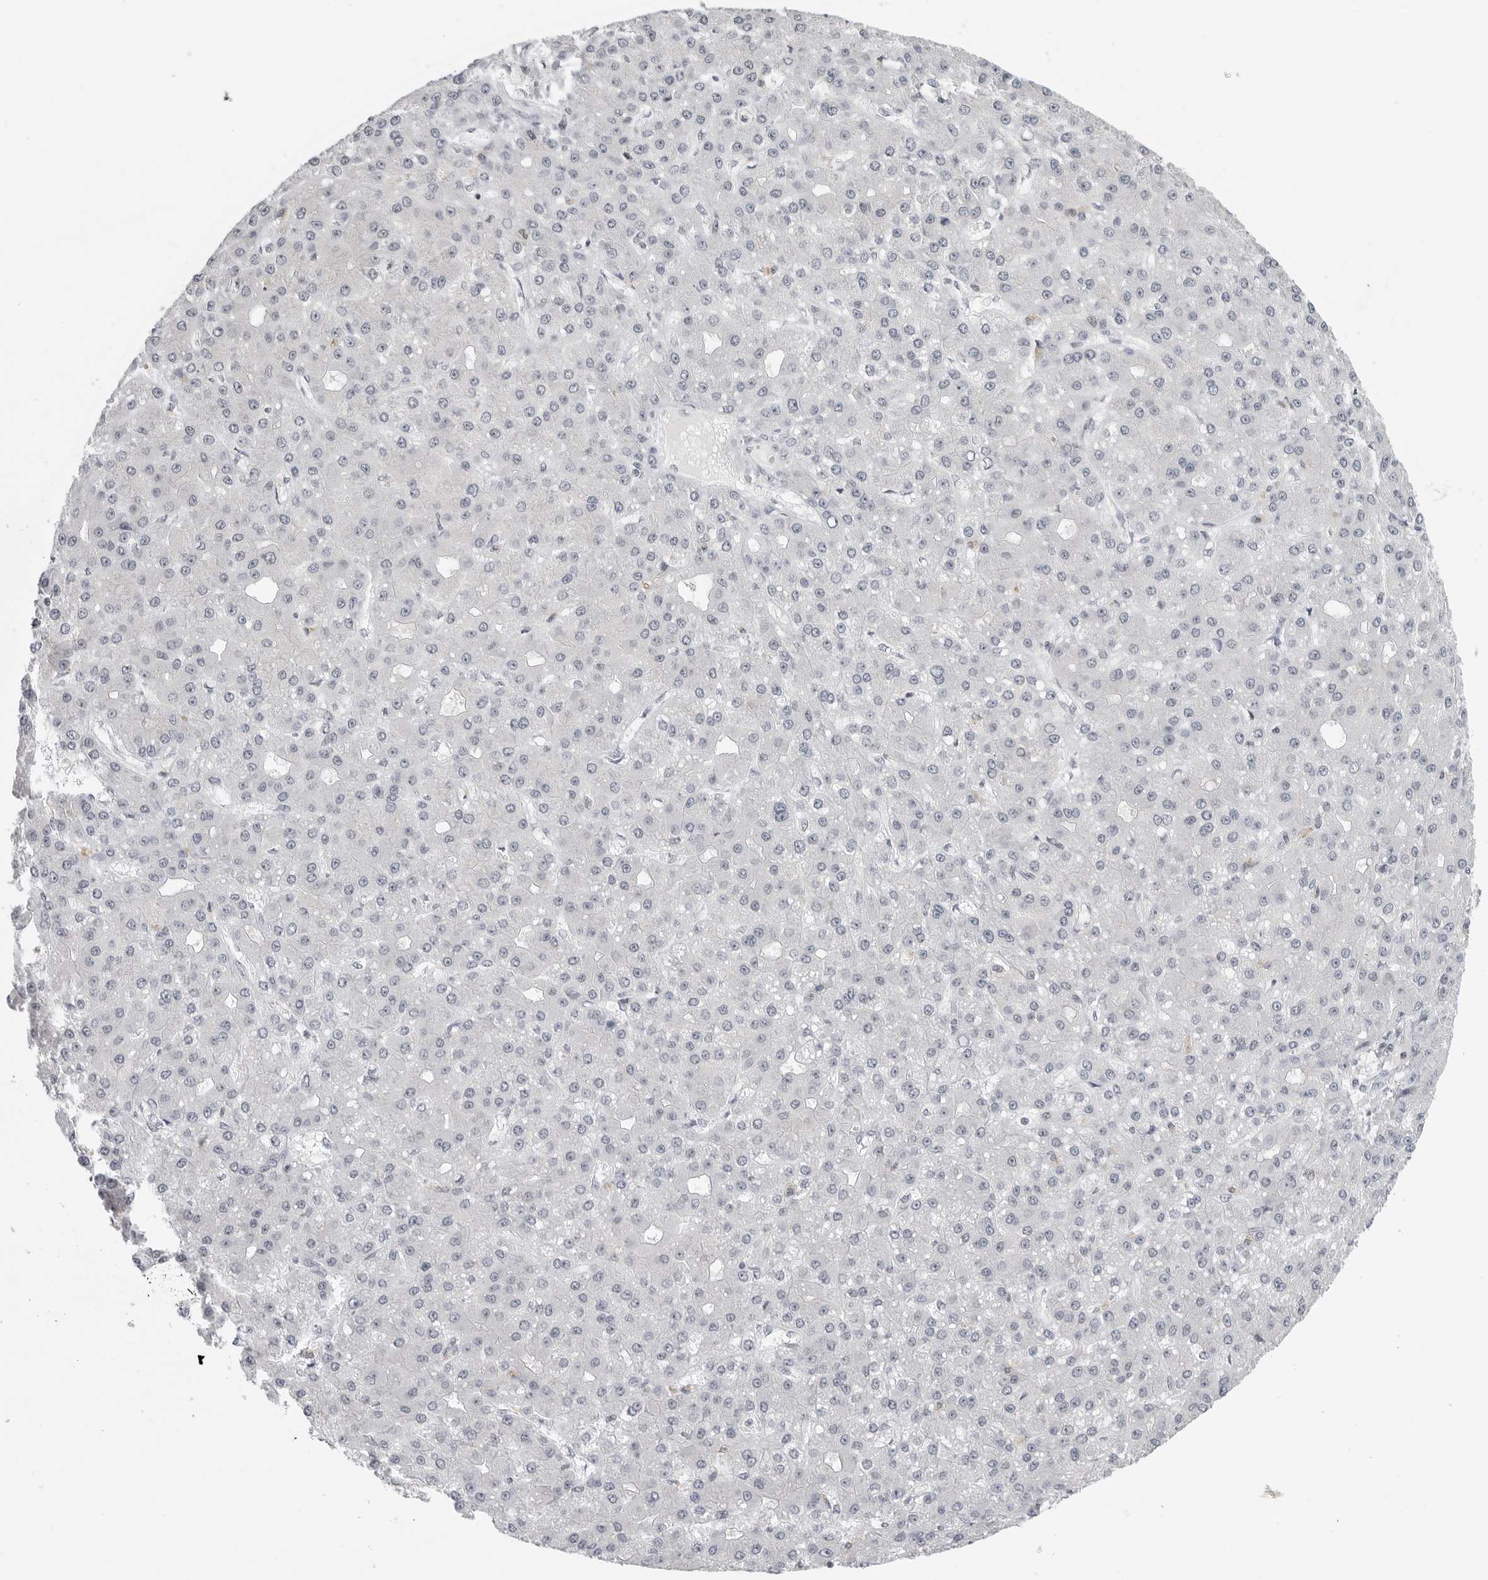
{"staining": {"intensity": "negative", "quantity": "none", "location": "none"}, "tissue": "liver cancer", "cell_type": "Tumor cells", "image_type": "cancer", "snomed": [{"axis": "morphology", "description": "Carcinoma, Hepatocellular, NOS"}, {"axis": "topography", "description": "Liver"}], "caption": "IHC histopathology image of liver cancer (hepatocellular carcinoma) stained for a protein (brown), which exhibits no expression in tumor cells. (Stains: DAB (3,3'-diaminobenzidine) IHC with hematoxylin counter stain, Microscopy: brightfield microscopy at high magnification).", "gene": "TRIM66", "patient": {"sex": "male", "age": 67}}